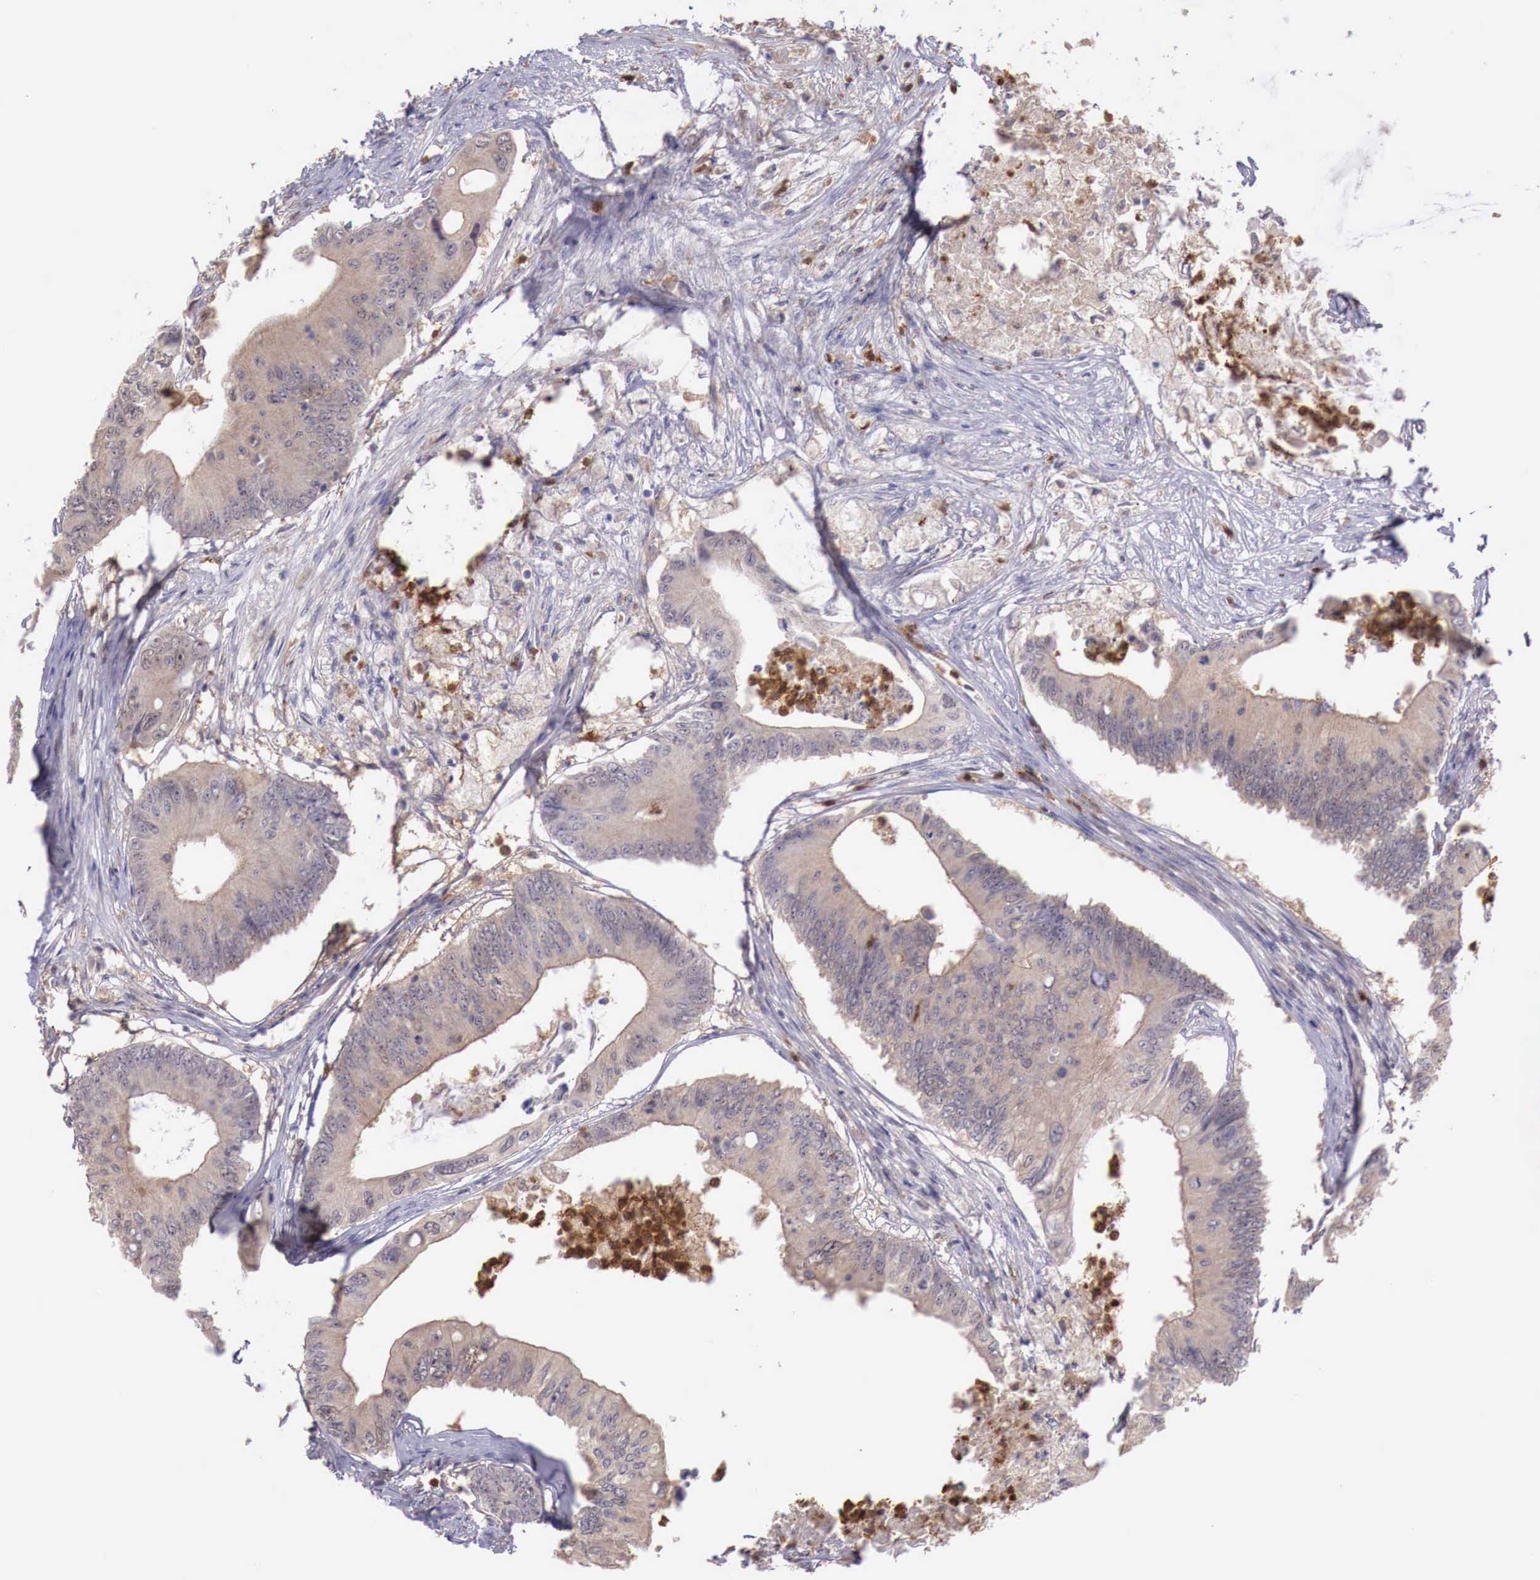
{"staining": {"intensity": "weak", "quantity": ">75%", "location": "cytoplasmic/membranous"}, "tissue": "colorectal cancer", "cell_type": "Tumor cells", "image_type": "cancer", "snomed": [{"axis": "morphology", "description": "Adenocarcinoma, NOS"}, {"axis": "topography", "description": "Colon"}], "caption": "An image of colorectal cancer (adenocarcinoma) stained for a protein demonstrates weak cytoplasmic/membranous brown staining in tumor cells. (IHC, brightfield microscopy, high magnification).", "gene": "GAB2", "patient": {"sex": "male", "age": 65}}